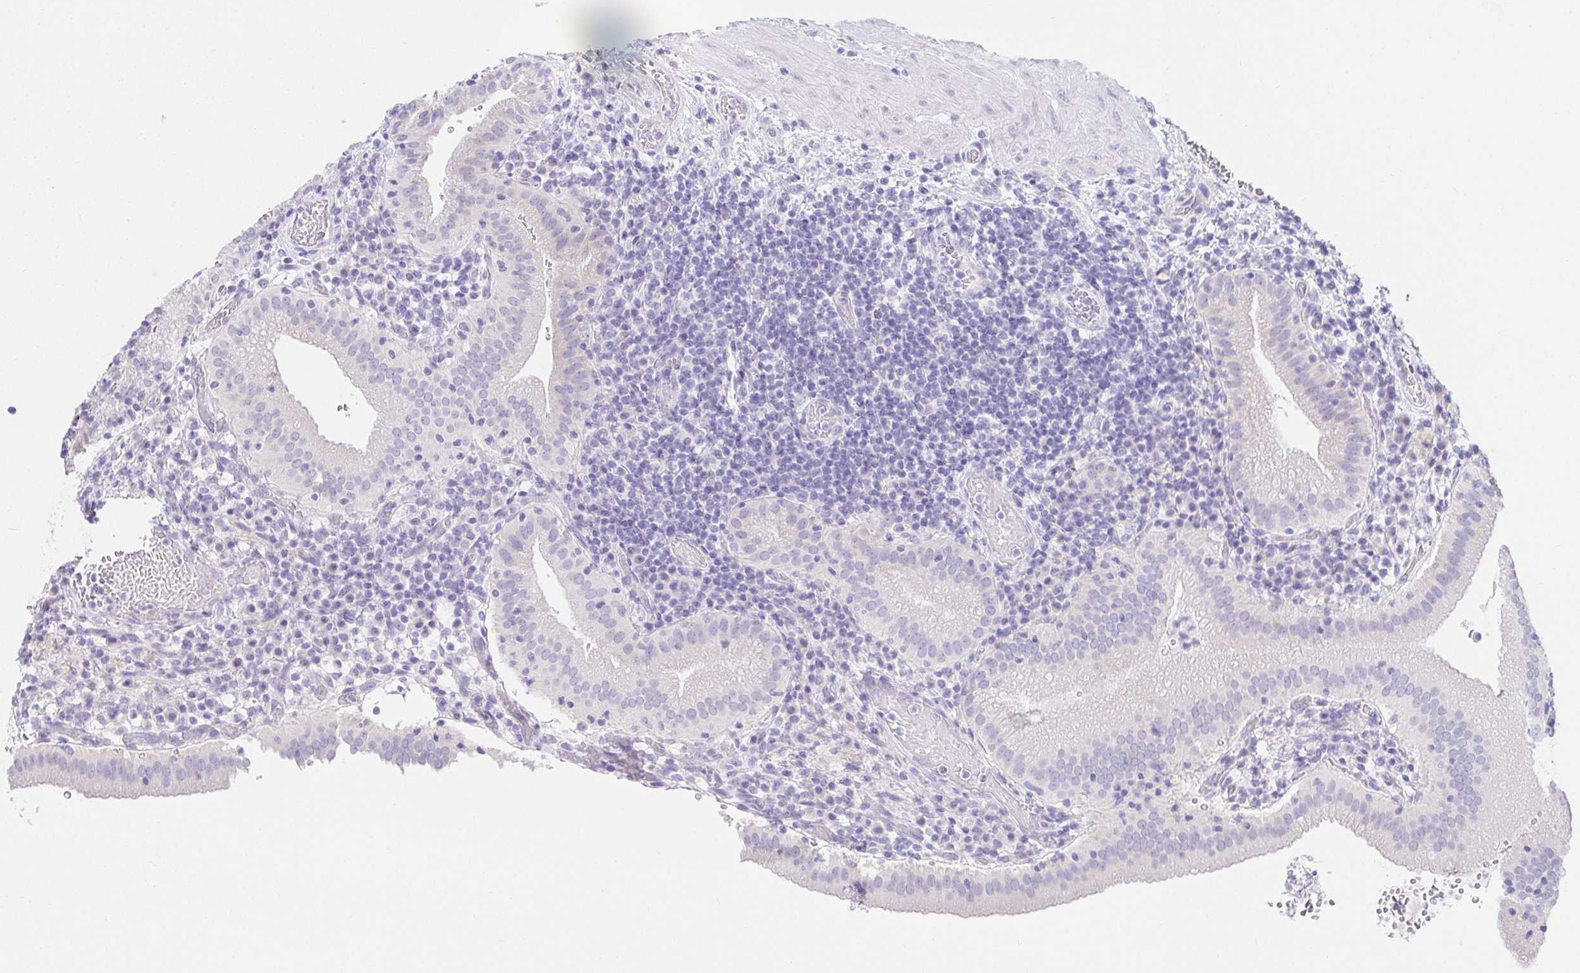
{"staining": {"intensity": "negative", "quantity": "none", "location": "none"}, "tissue": "gallbladder", "cell_type": "Glandular cells", "image_type": "normal", "snomed": [{"axis": "morphology", "description": "Normal tissue, NOS"}, {"axis": "topography", "description": "Gallbladder"}], "caption": "Immunohistochemistry micrograph of unremarkable gallbladder: gallbladder stained with DAB demonstrates no significant protein expression in glandular cells.", "gene": "VGLL1", "patient": {"sex": "male", "age": 26}}